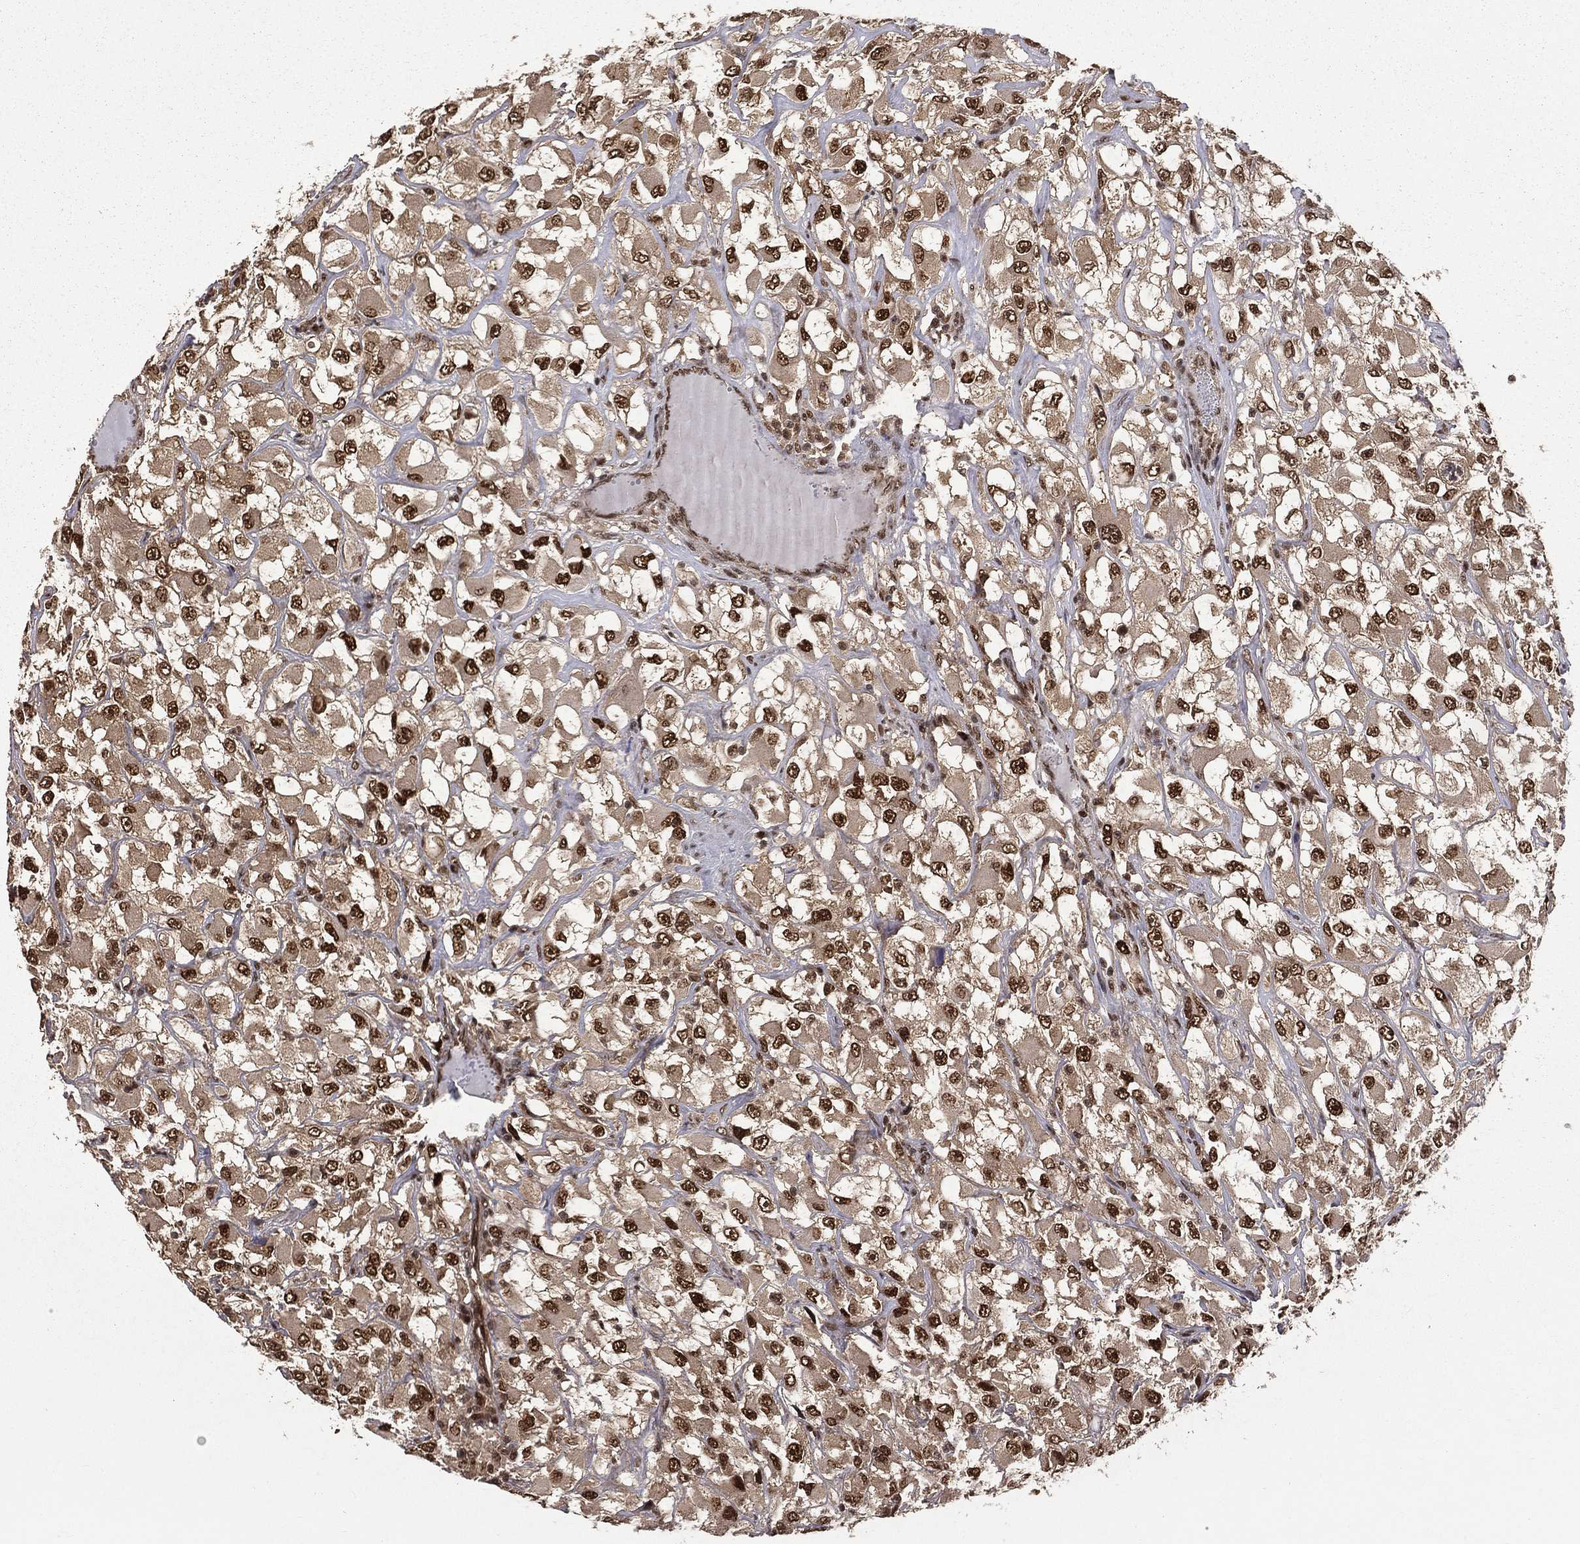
{"staining": {"intensity": "strong", "quantity": "25%-75%", "location": "nuclear"}, "tissue": "renal cancer", "cell_type": "Tumor cells", "image_type": "cancer", "snomed": [{"axis": "morphology", "description": "Adenocarcinoma, NOS"}, {"axis": "topography", "description": "Kidney"}], "caption": "Immunohistochemical staining of human renal adenocarcinoma exhibits high levels of strong nuclear positivity in about 25%-75% of tumor cells.", "gene": "JMJD6", "patient": {"sex": "female", "age": 52}}